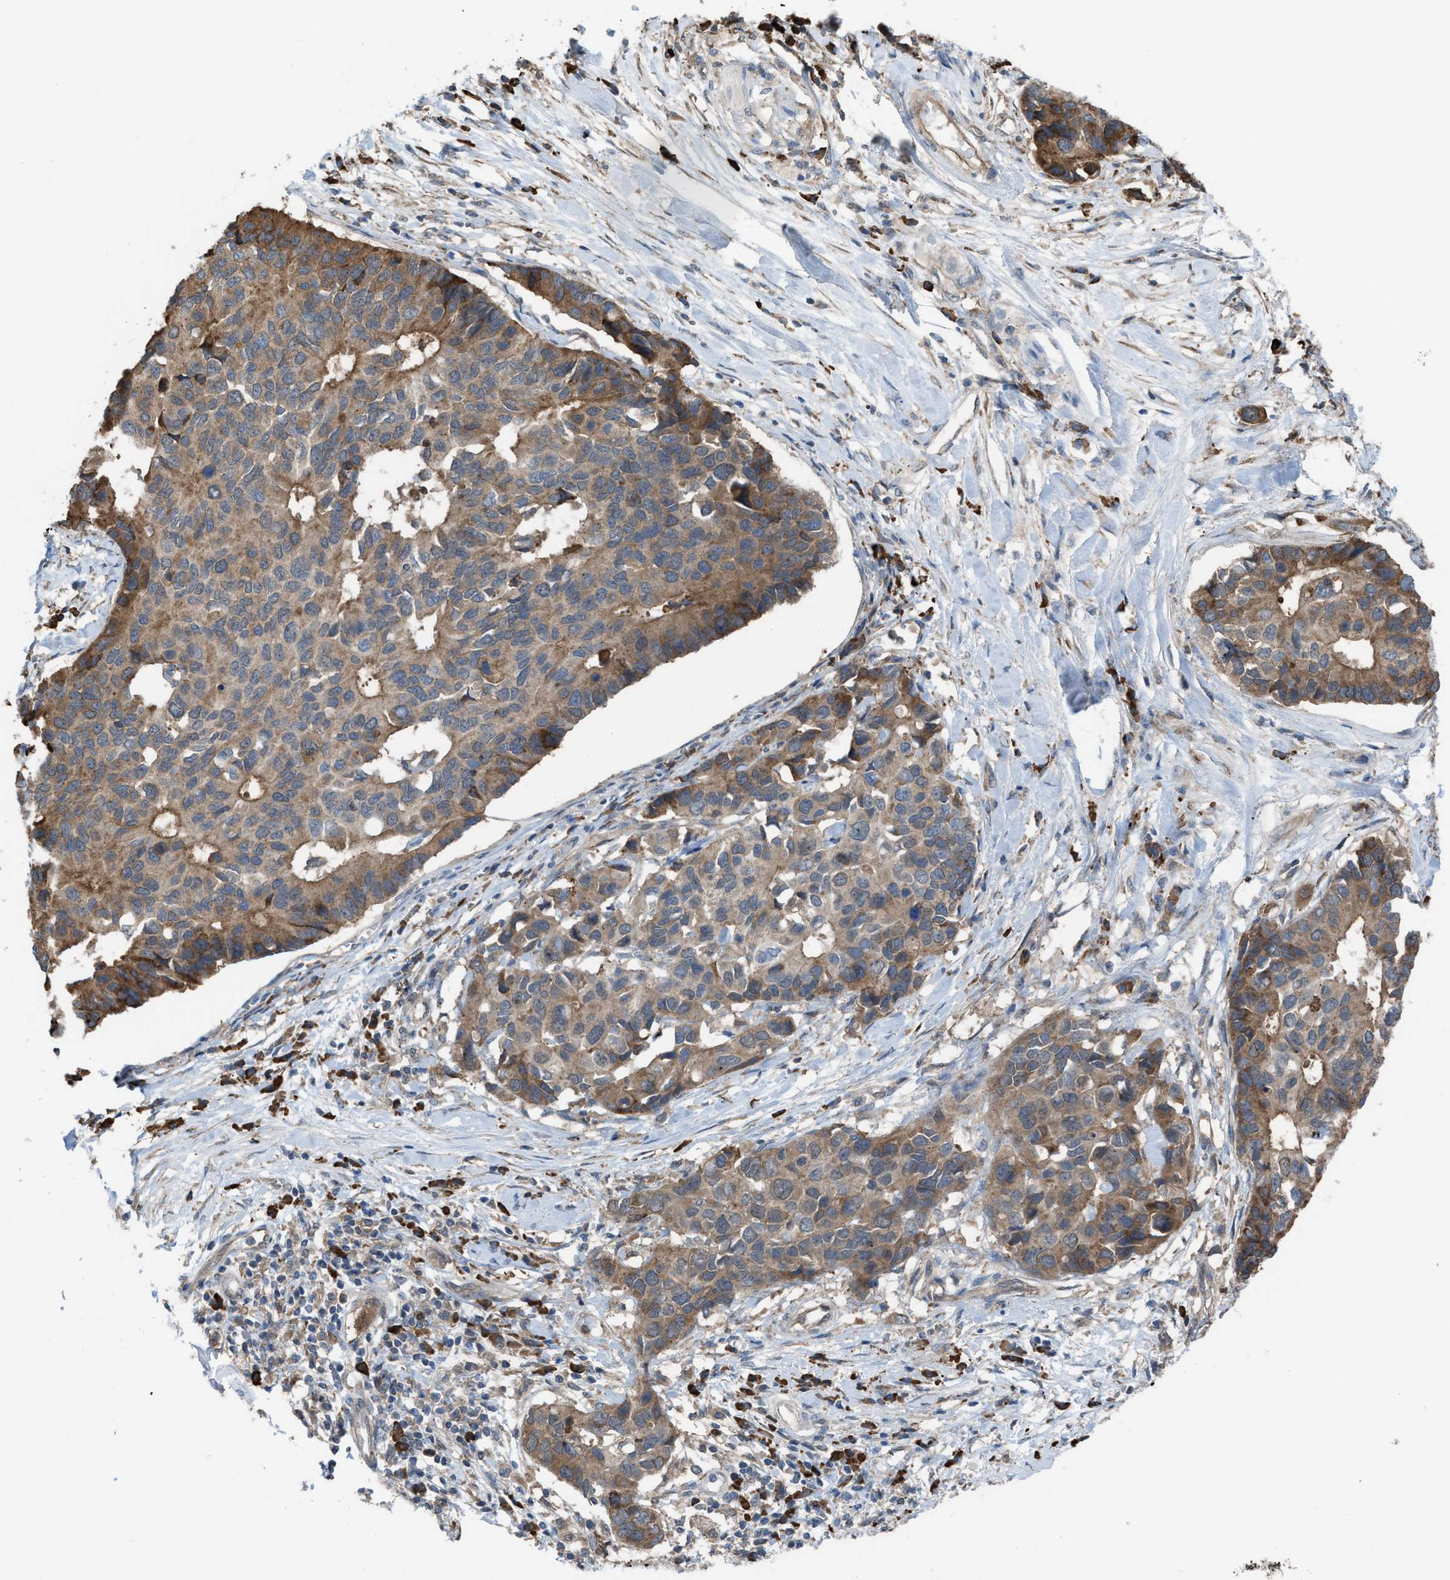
{"staining": {"intensity": "moderate", "quantity": ">75%", "location": "cytoplasmic/membranous"}, "tissue": "pancreatic cancer", "cell_type": "Tumor cells", "image_type": "cancer", "snomed": [{"axis": "morphology", "description": "Adenocarcinoma, NOS"}, {"axis": "topography", "description": "Pancreas"}], "caption": "Human pancreatic adenocarcinoma stained with a brown dye shows moderate cytoplasmic/membranous positive staining in approximately >75% of tumor cells.", "gene": "PLAA", "patient": {"sex": "female", "age": 56}}